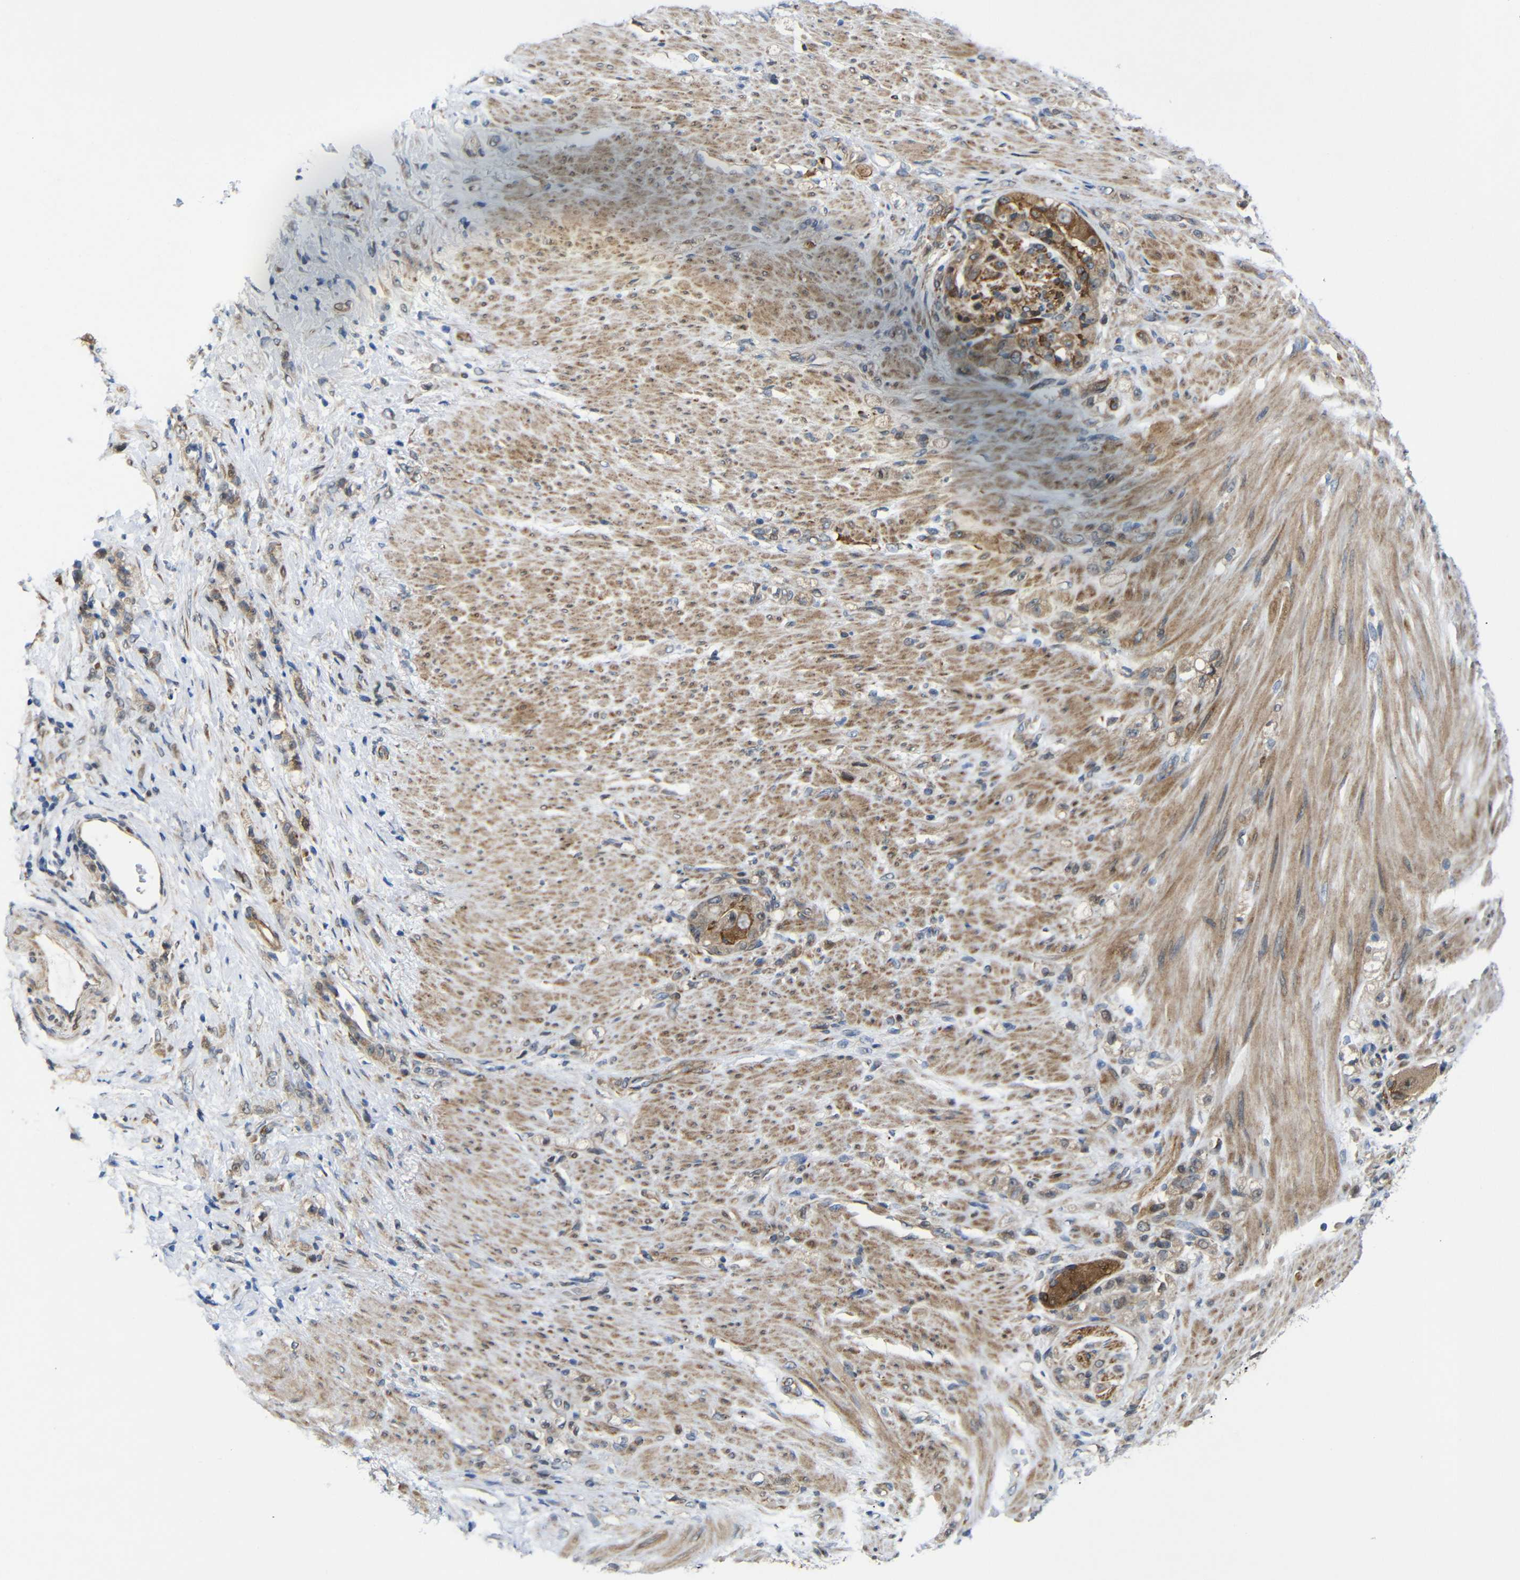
{"staining": {"intensity": "strong", "quantity": ">75%", "location": "cytoplasmic/membranous"}, "tissue": "stomach cancer", "cell_type": "Tumor cells", "image_type": "cancer", "snomed": [{"axis": "morphology", "description": "Adenocarcinoma, NOS"}, {"axis": "topography", "description": "Stomach"}], "caption": "A brown stain labels strong cytoplasmic/membranous positivity of a protein in human stomach cancer (adenocarcinoma) tumor cells. Nuclei are stained in blue.", "gene": "P3H2", "patient": {"sex": "male", "age": 82}}